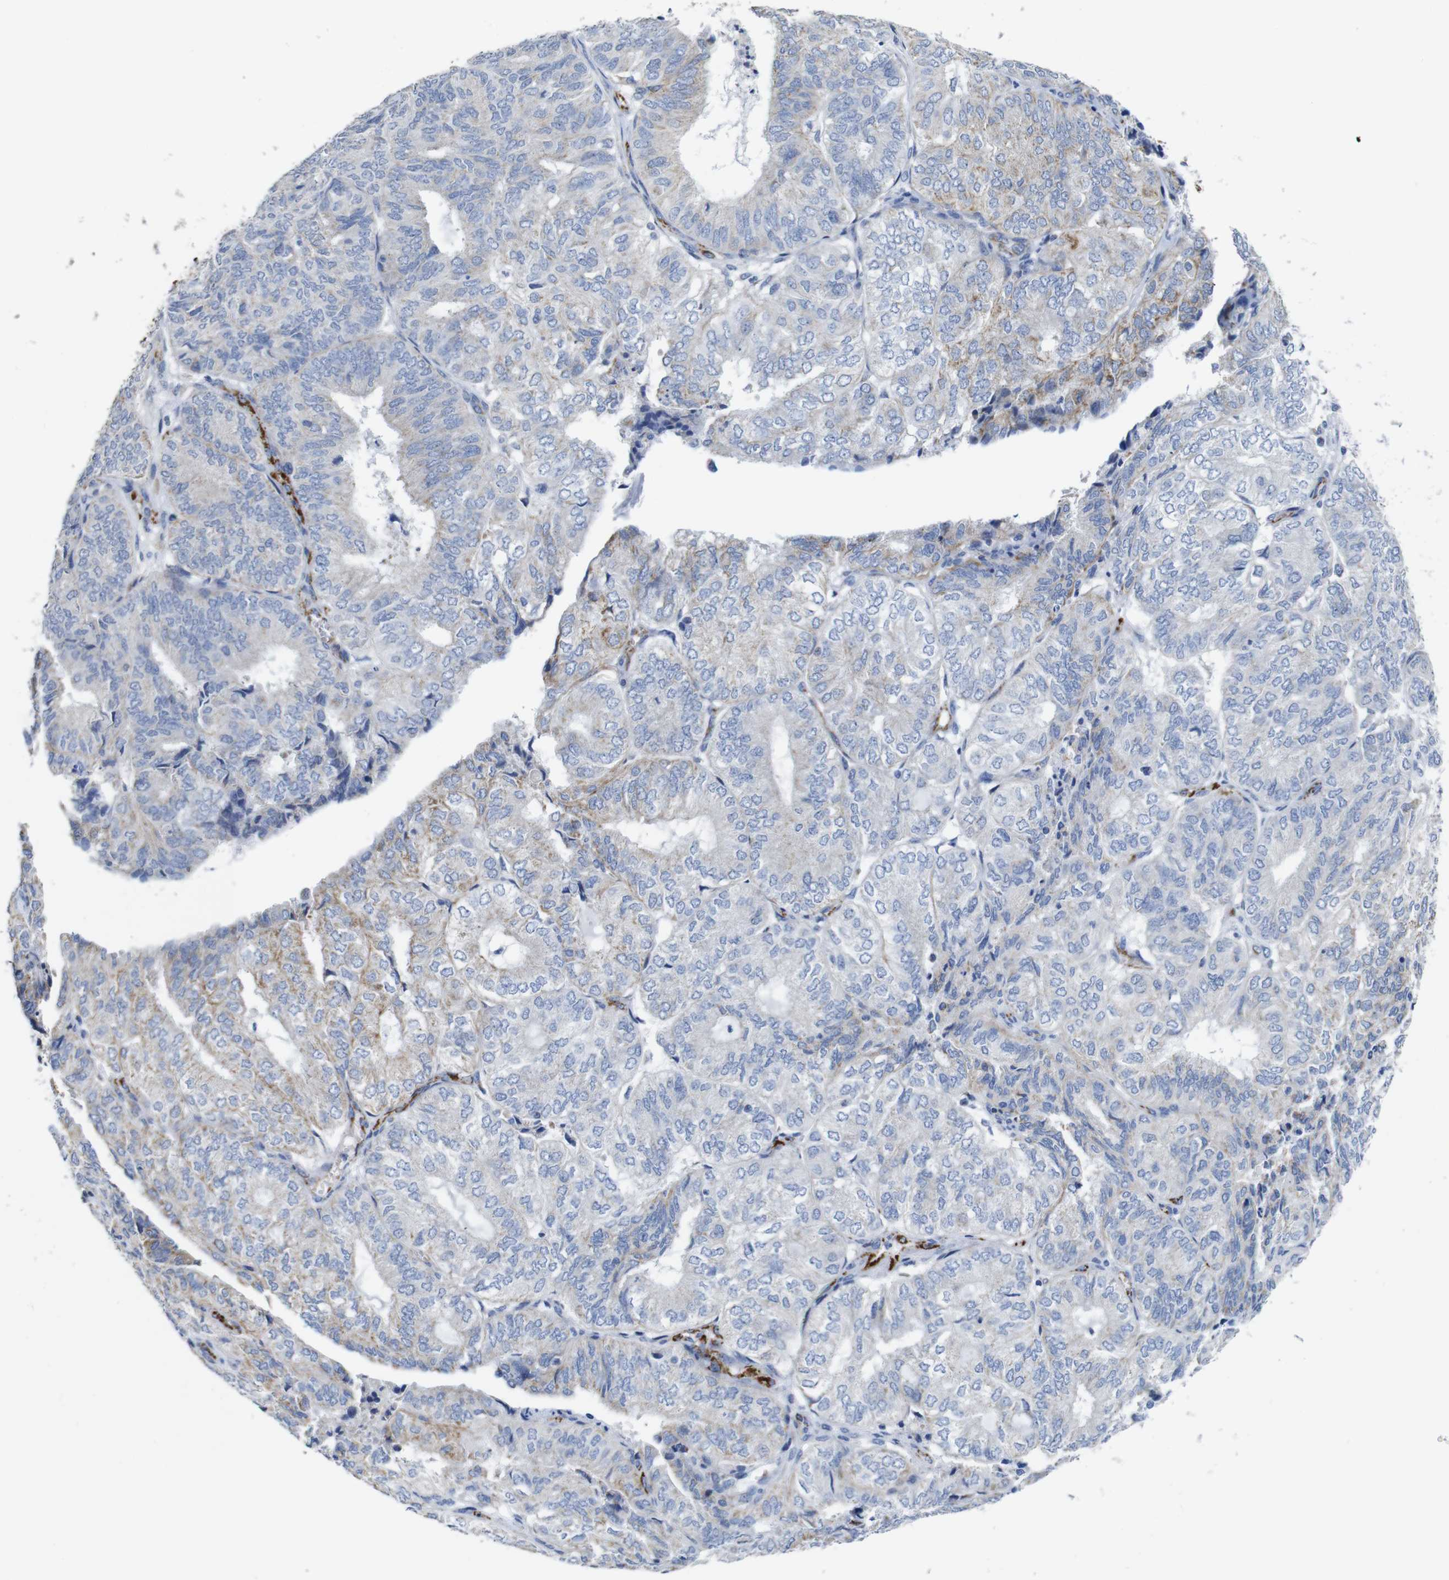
{"staining": {"intensity": "moderate", "quantity": "<25%", "location": "cytoplasmic/membranous"}, "tissue": "endometrial cancer", "cell_type": "Tumor cells", "image_type": "cancer", "snomed": [{"axis": "morphology", "description": "Adenocarcinoma, NOS"}, {"axis": "topography", "description": "Uterus"}], "caption": "There is low levels of moderate cytoplasmic/membranous staining in tumor cells of adenocarcinoma (endometrial), as demonstrated by immunohistochemical staining (brown color).", "gene": "MAOA", "patient": {"sex": "female", "age": 60}}